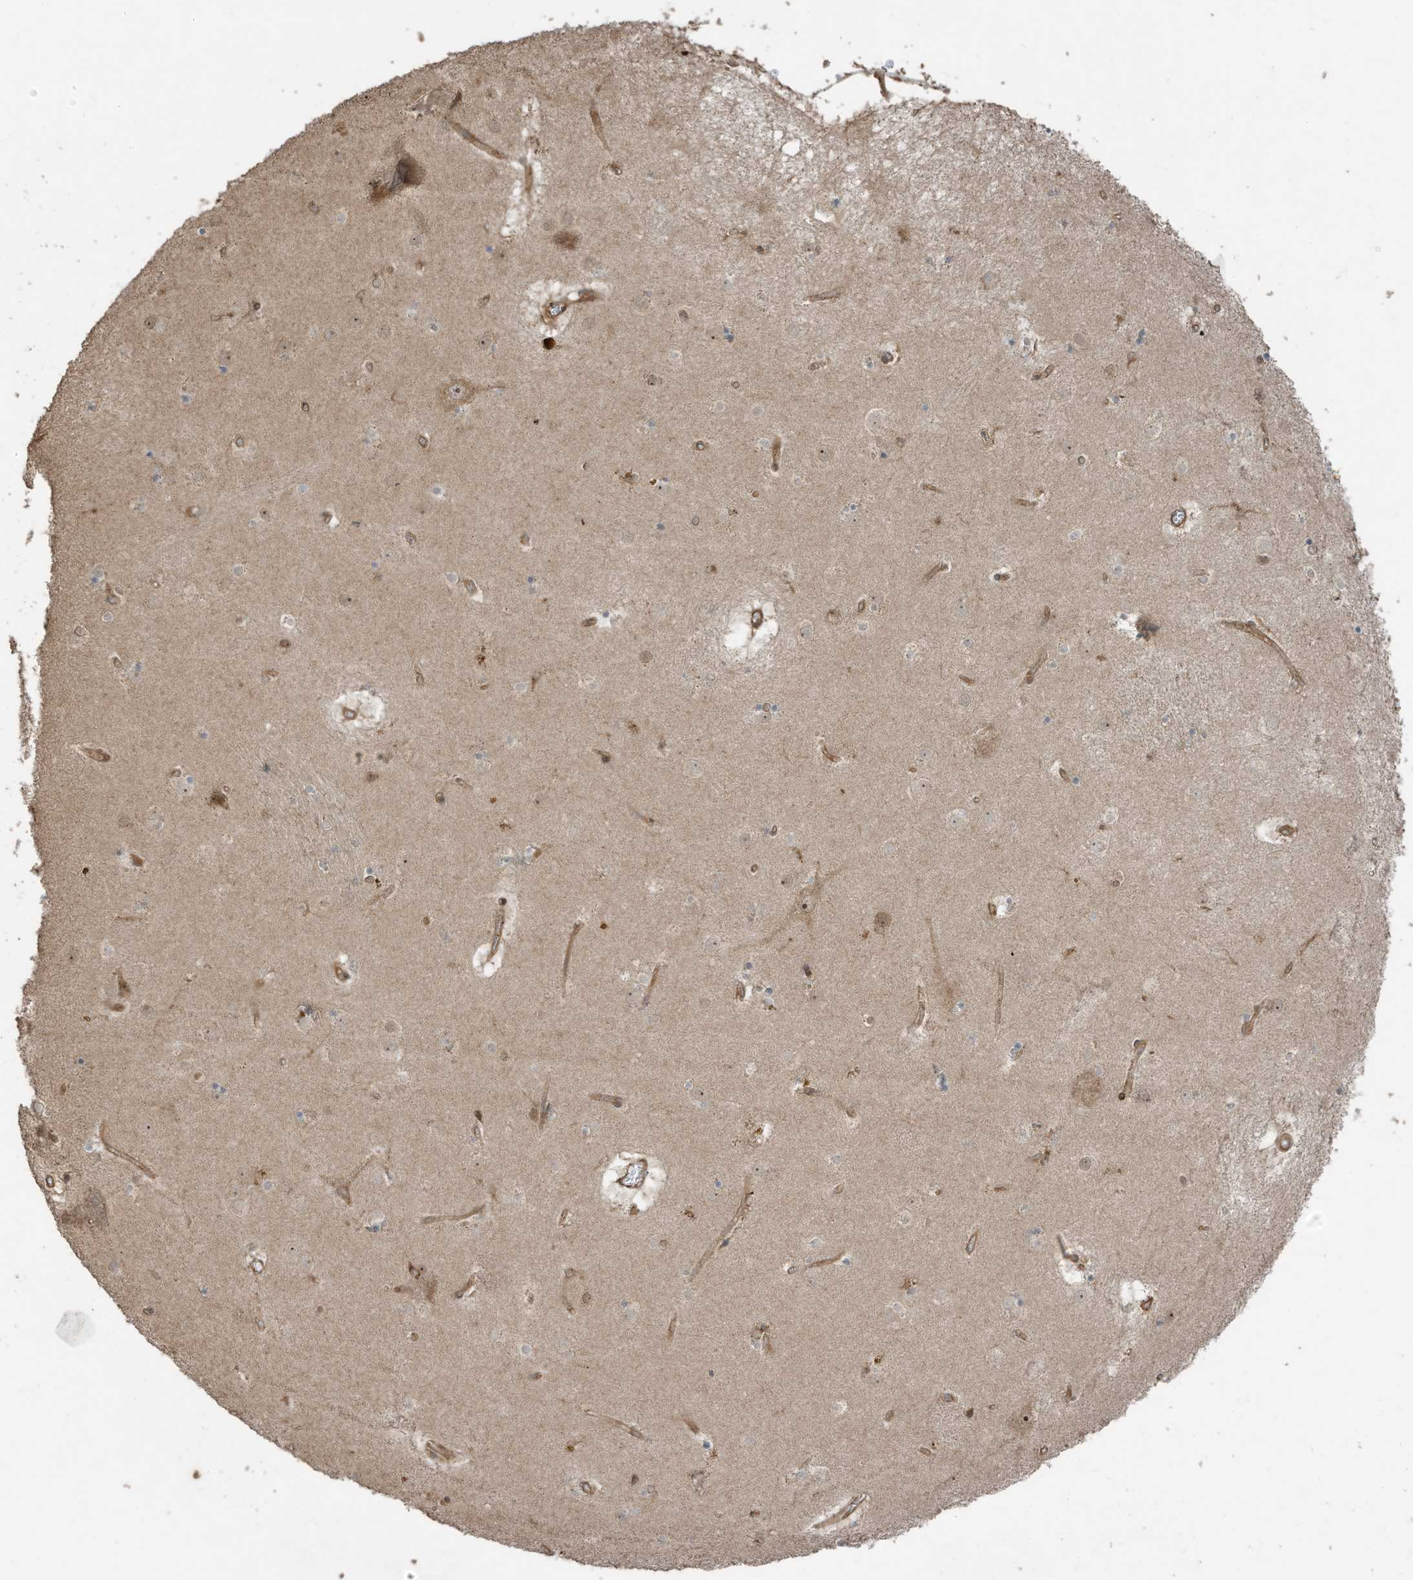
{"staining": {"intensity": "negative", "quantity": "none", "location": "none"}, "tissue": "caudate", "cell_type": "Glial cells", "image_type": "normal", "snomed": [{"axis": "morphology", "description": "Normal tissue, NOS"}, {"axis": "topography", "description": "Lateral ventricle wall"}], "caption": "Immunohistochemistry (IHC) of unremarkable human caudate exhibits no staining in glial cells.", "gene": "ZNF653", "patient": {"sex": "male", "age": 70}}